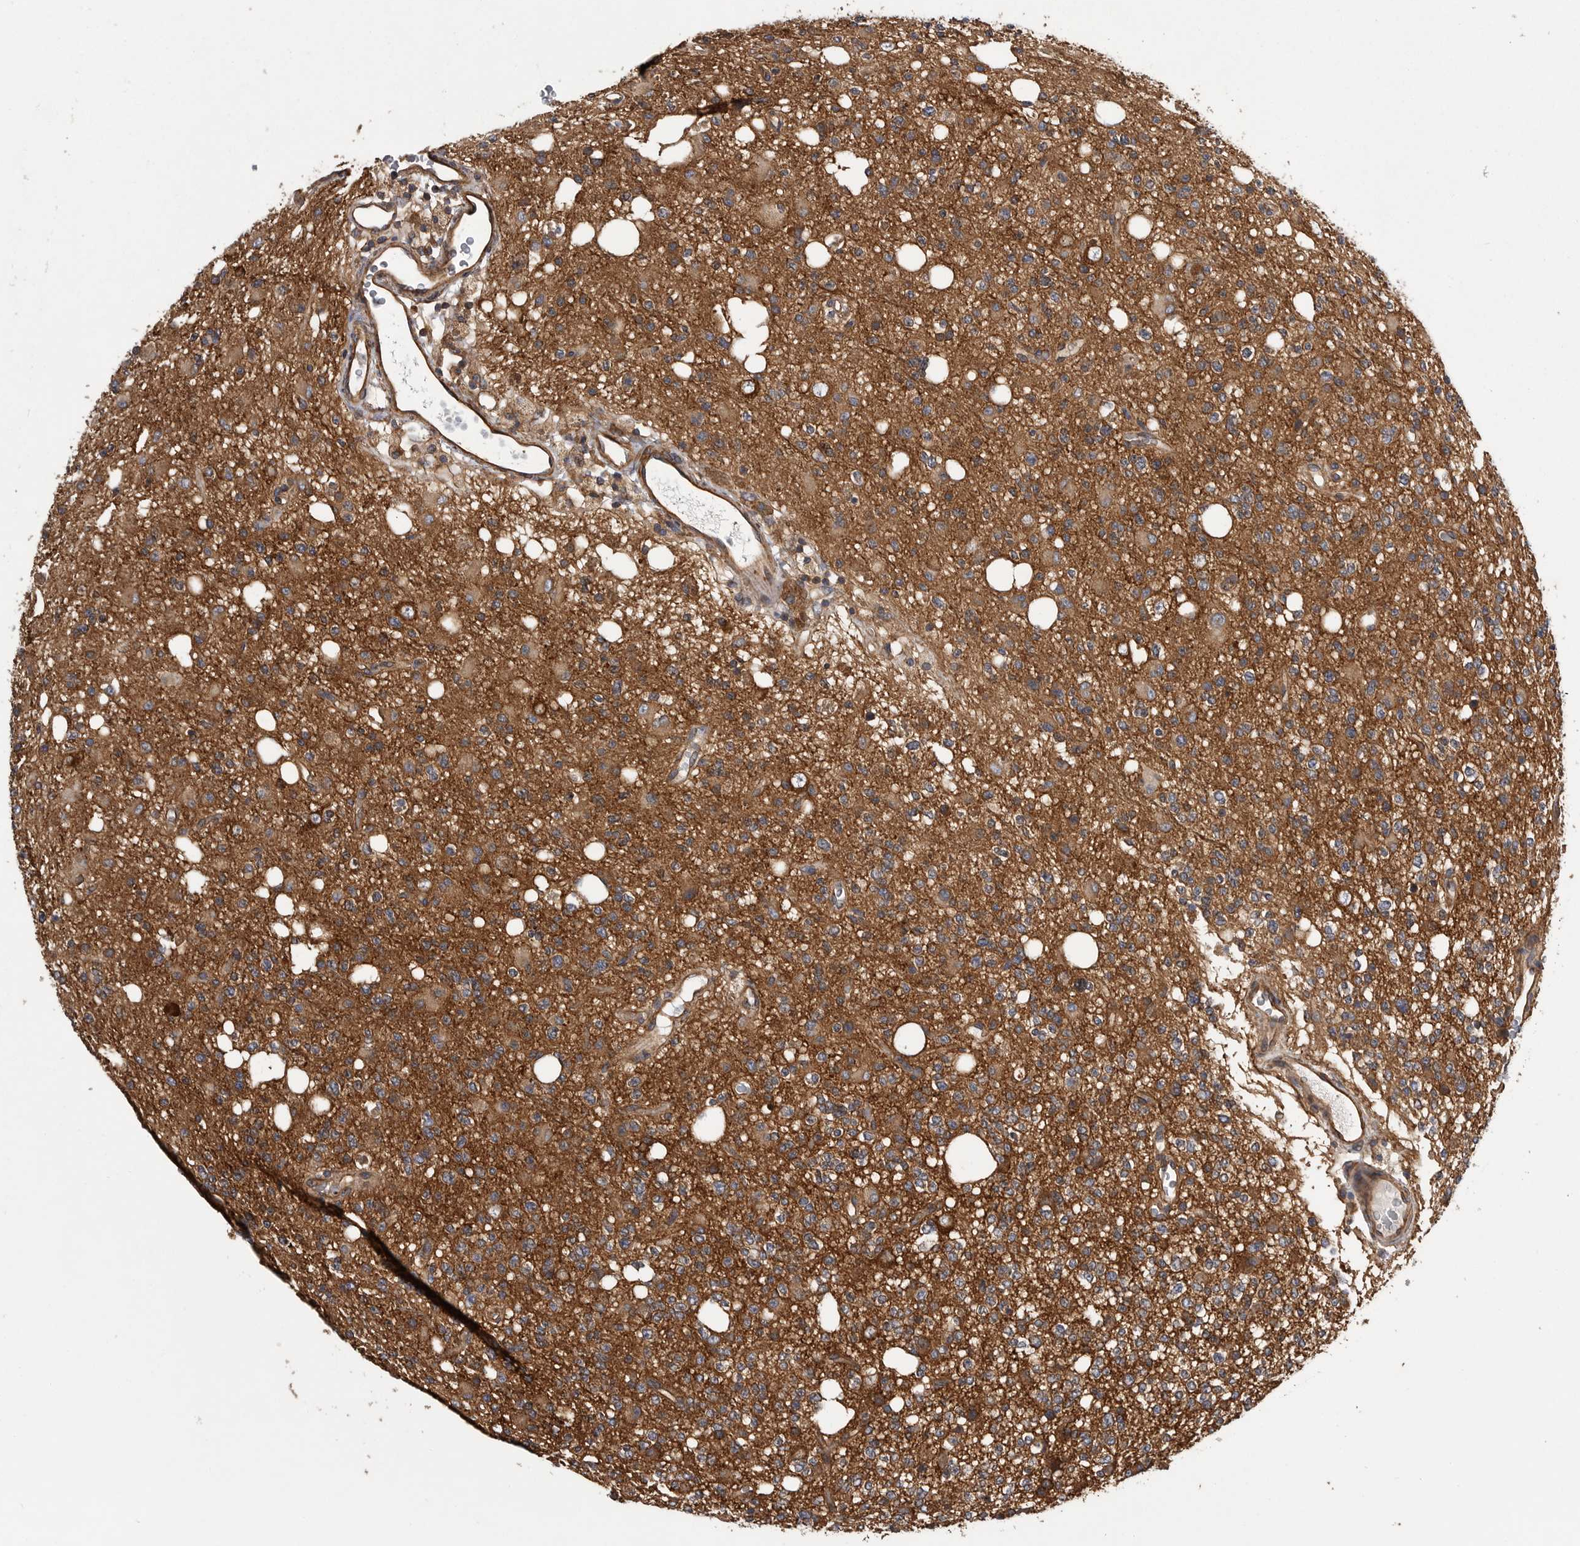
{"staining": {"intensity": "moderate", "quantity": ">75%", "location": "cytoplasmic/membranous"}, "tissue": "glioma", "cell_type": "Tumor cells", "image_type": "cancer", "snomed": [{"axis": "morphology", "description": "Glioma, malignant, High grade"}, {"axis": "topography", "description": "Brain"}], "caption": "Protein staining shows moderate cytoplasmic/membranous staining in about >75% of tumor cells in malignant glioma (high-grade).", "gene": "OXR1", "patient": {"sex": "female", "age": 62}}